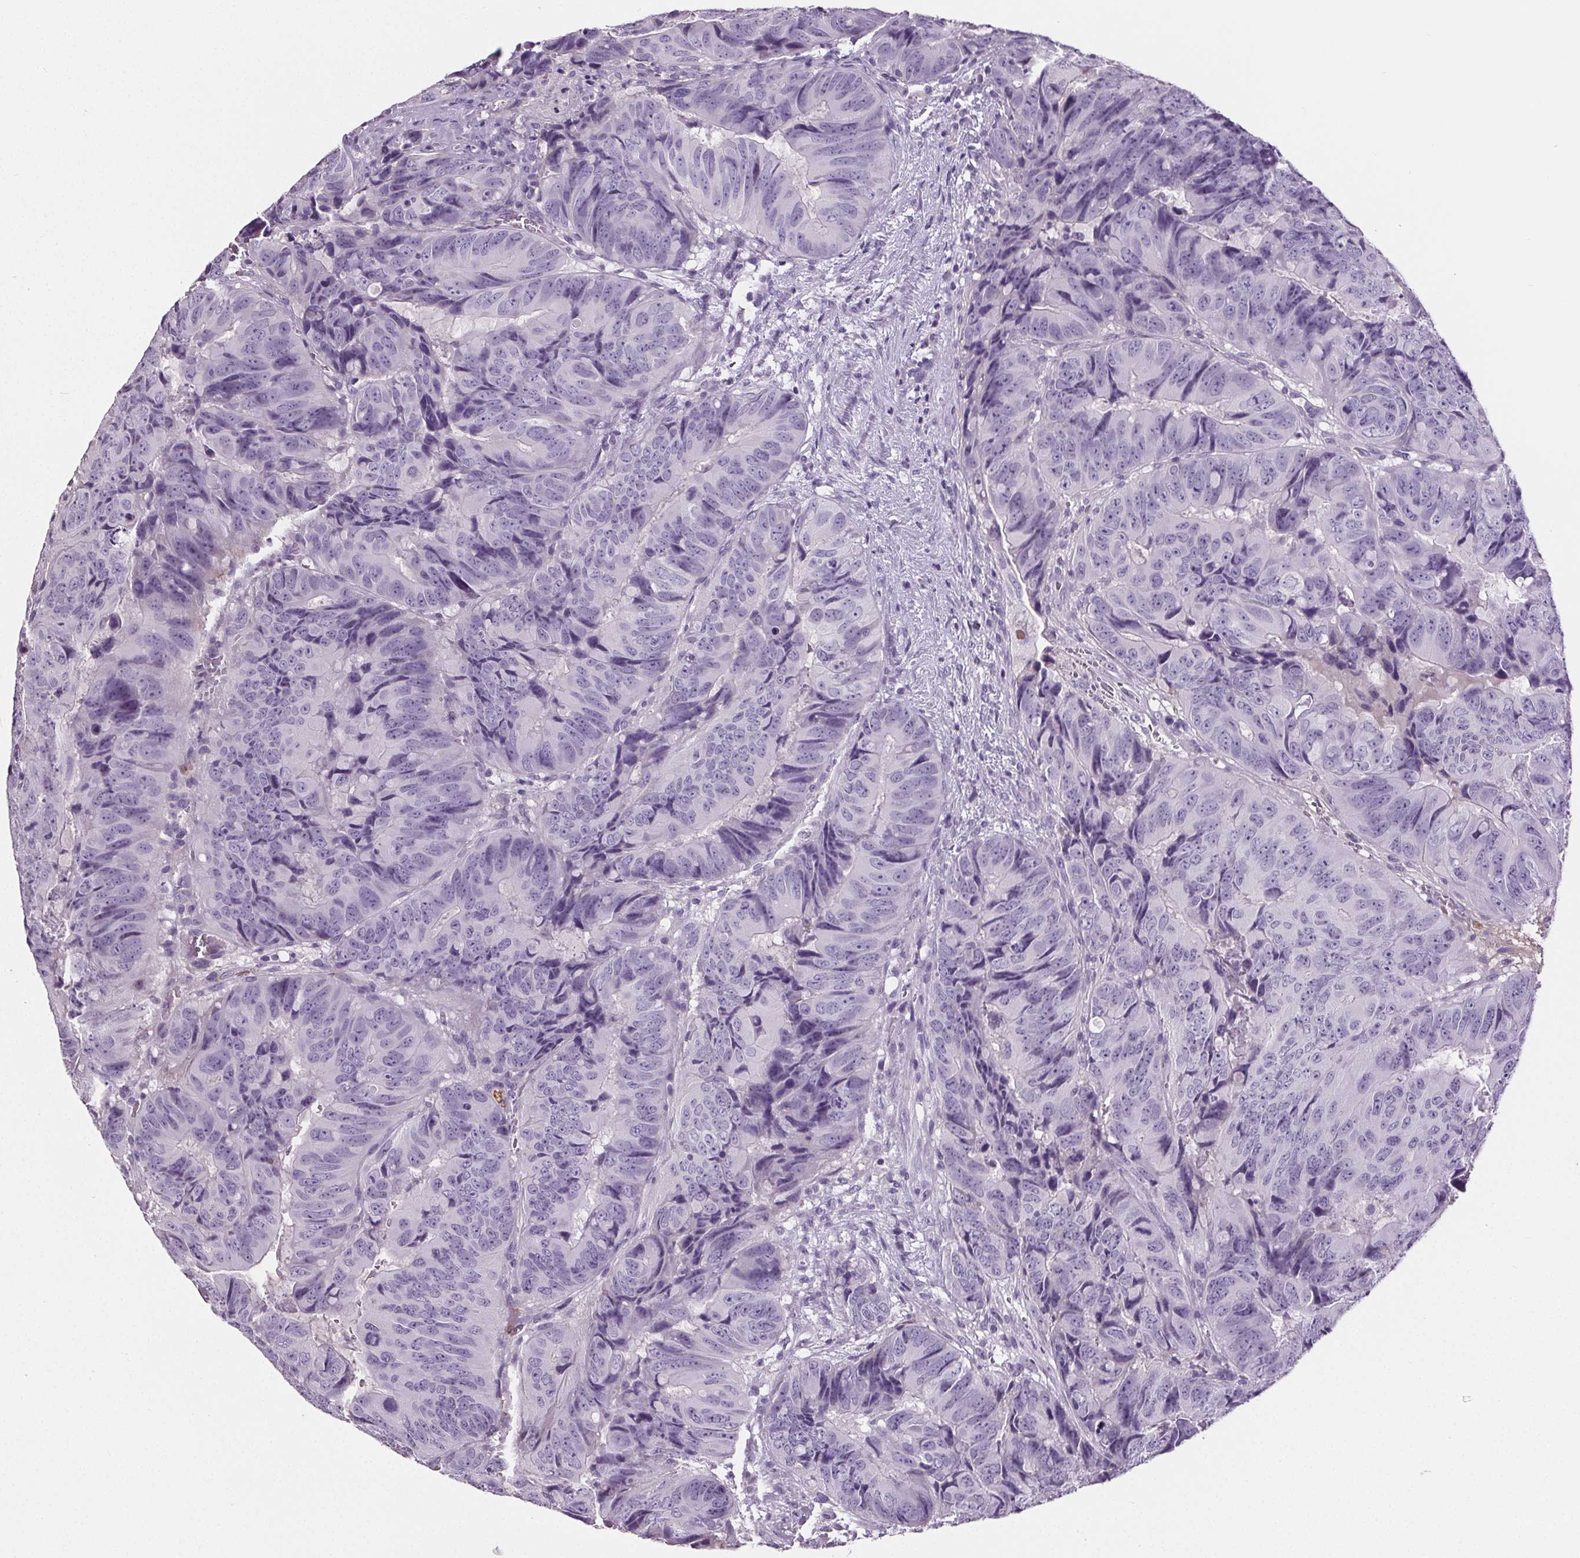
{"staining": {"intensity": "negative", "quantity": "none", "location": "none"}, "tissue": "colorectal cancer", "cell_type": "Tumor cells", "image_type": "cancer", "snomed": [{"axis": "morphology", "description": "Adenocarcinoma, NOS"}, {"axis": "topography", "description": "Colon"}], "caption": "Immunohistochemistry of colorectal cancer (adenocarcinoma) displays no expression in tumor cells. Nuclei are stained in blue.", "gene": "CD5L", "patient": {"sex": "male", "age": 79}}